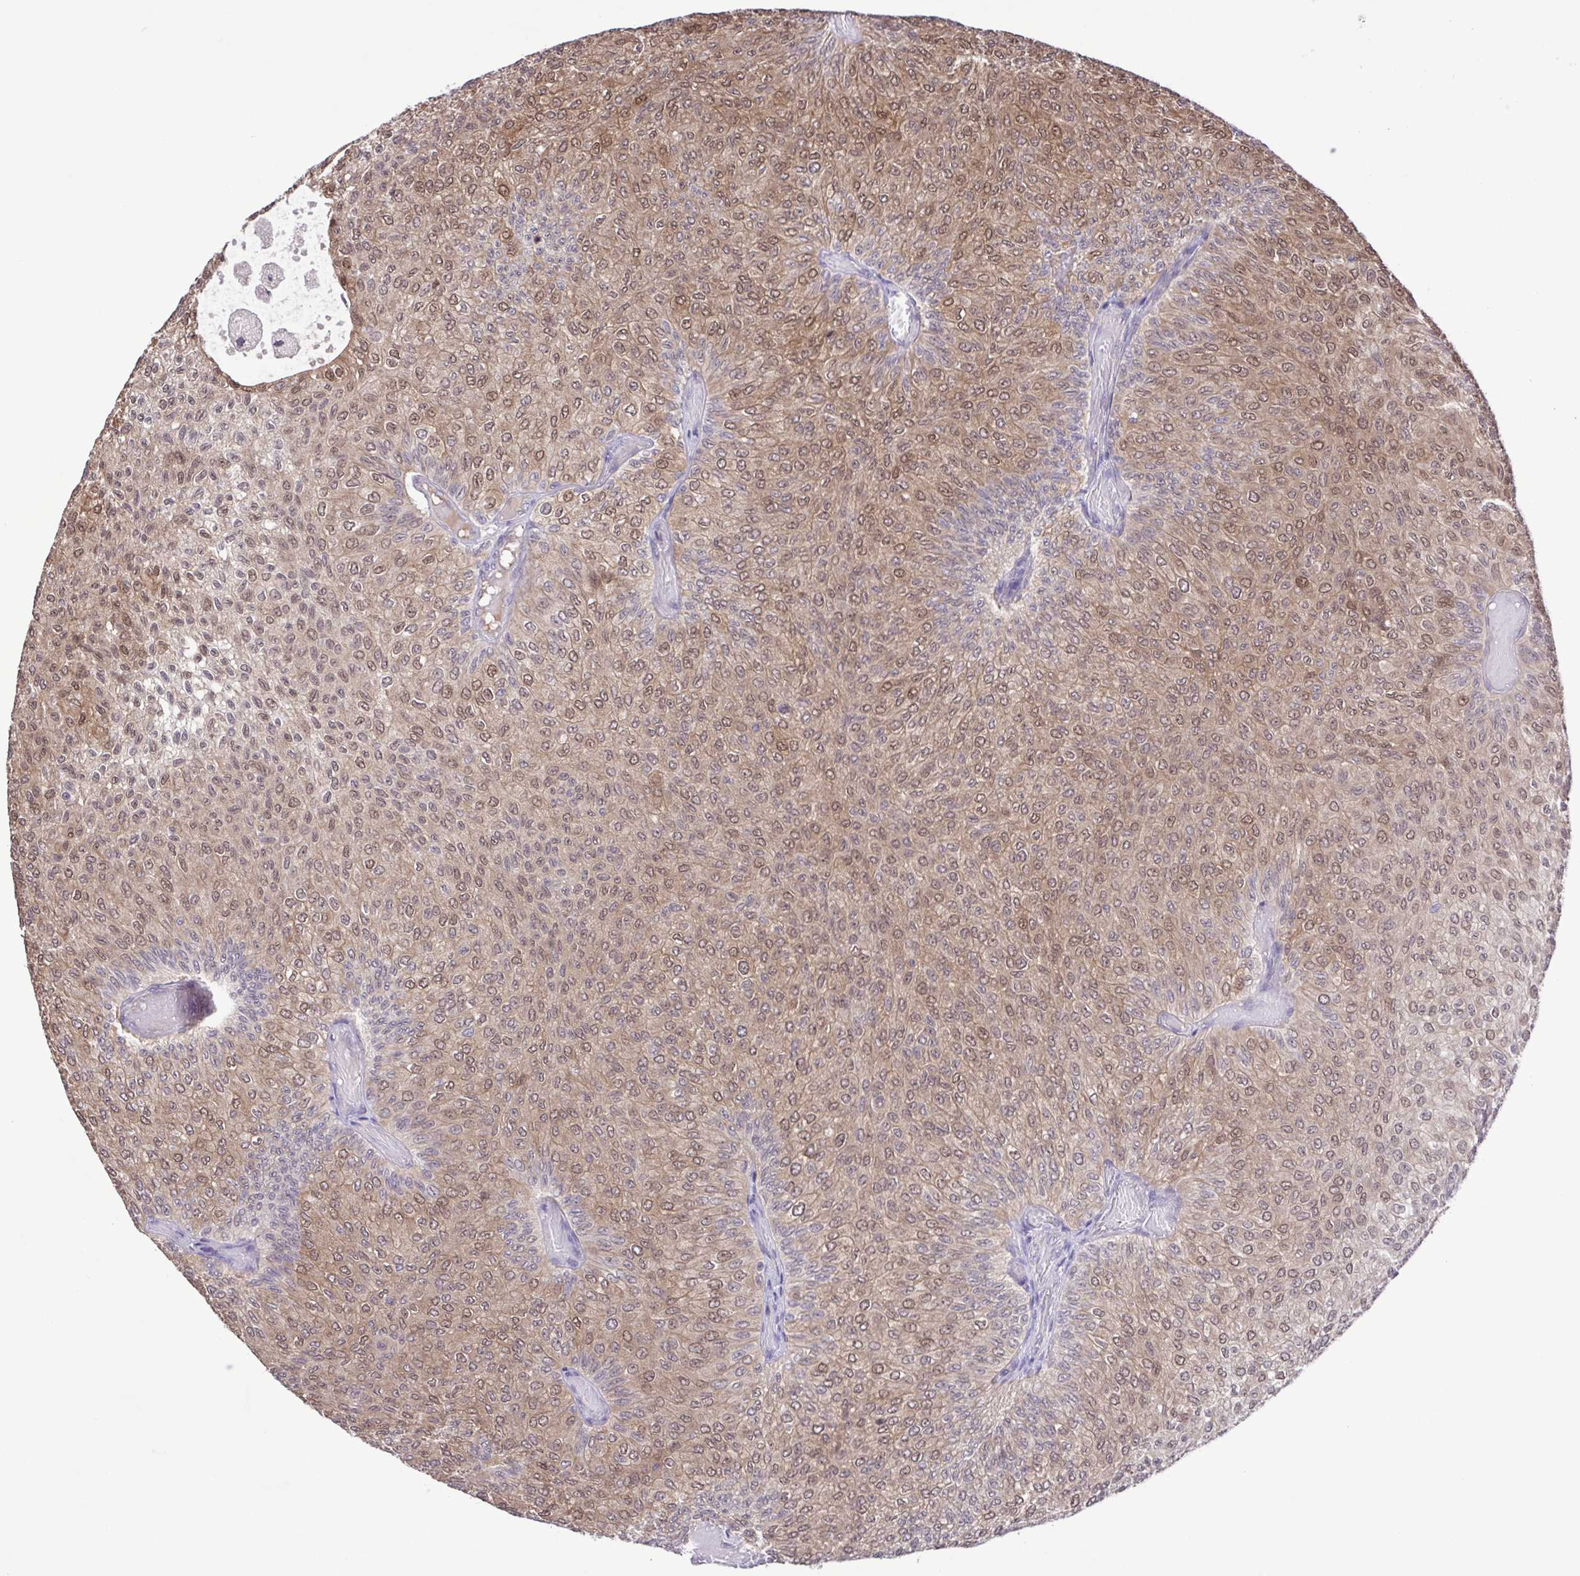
{"staining": {"intensity": "moderate", "quantity": ">75%", "location": "cytoplasmic/membranous,nuclear"}, "tissue": "urothelial cancer", "cell_type": "Tumor cells", "image_type": "cancer", "snomed": [{"axis": "morphology", "description": "Urothelial carcinoma, Low grade"}, {"axis": "topography", "description": "Urinary bladder"}], "caption": "IHC (DAB (3,3'-diaminobenzidine)) staining of urothelial cancer reveals moderate cytoplasmic/membranous and nuclear protein staining in about >75% of tumor cells.", "gene": "IL1RN", "patient": {"sex": "male", "age": 78}}